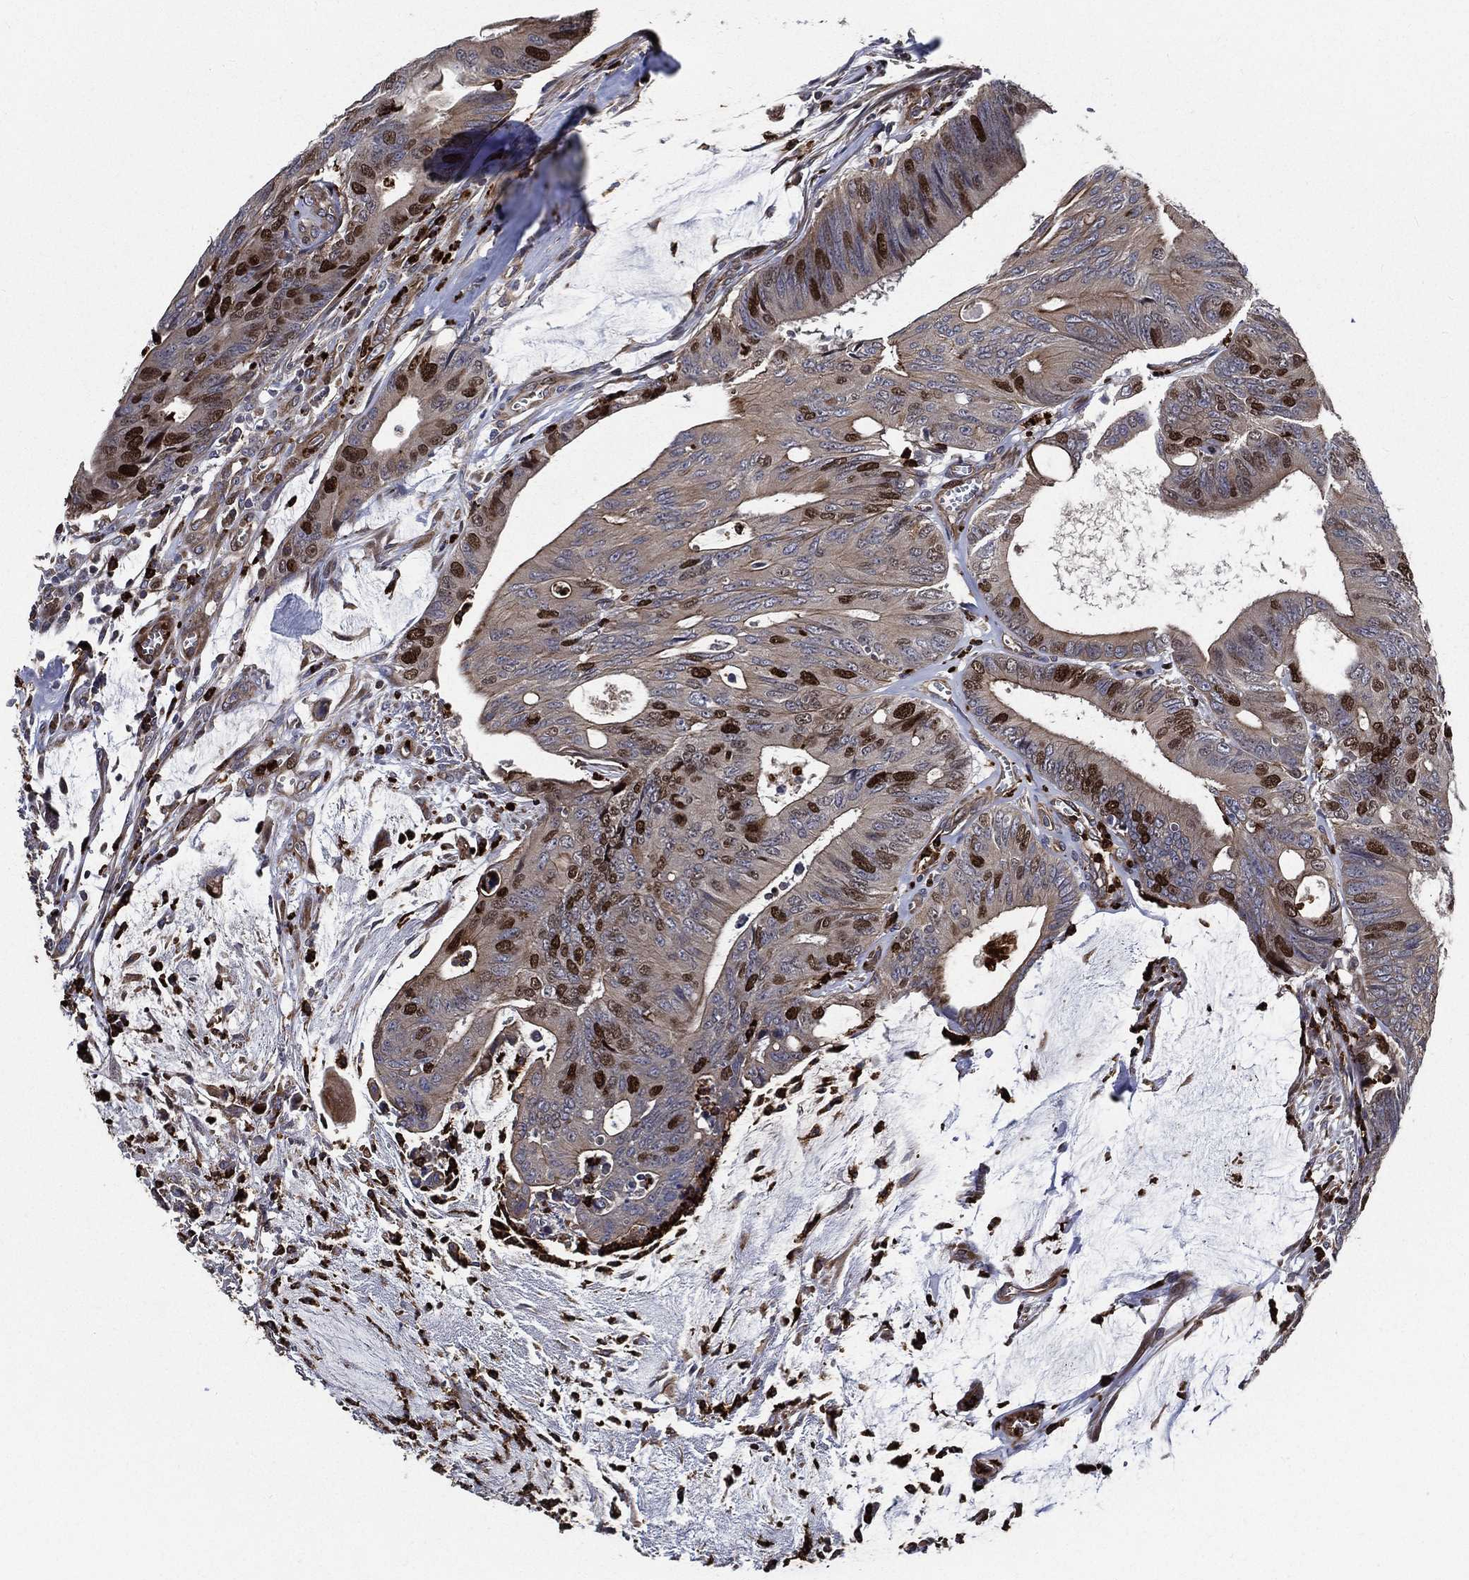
{"staining": {"intensity": "strong", "quantity": "<25%", "location": "nuclear"}, "tissue": "colorectal cancer", "cell_type": "Tumor cells", "image_type": "cancer", "snomed": [{"axis": "morphology", "description": "Normal tissue, NOS"}, {"axis": "morphology", "description": "Adenocarcinoma, NOS"}, {"axis": "topography", "description": "Colon"}], "caption": "A photomicrograph of human colorectal cancer (adenocarcinoma) stained for a protein reveals strong nuclear brown staining in tumor cells. (IHC, brightfield microscopy, high magnification).", "gene": "KIF20B", "patient": {"sex": "male", "age": 65}}